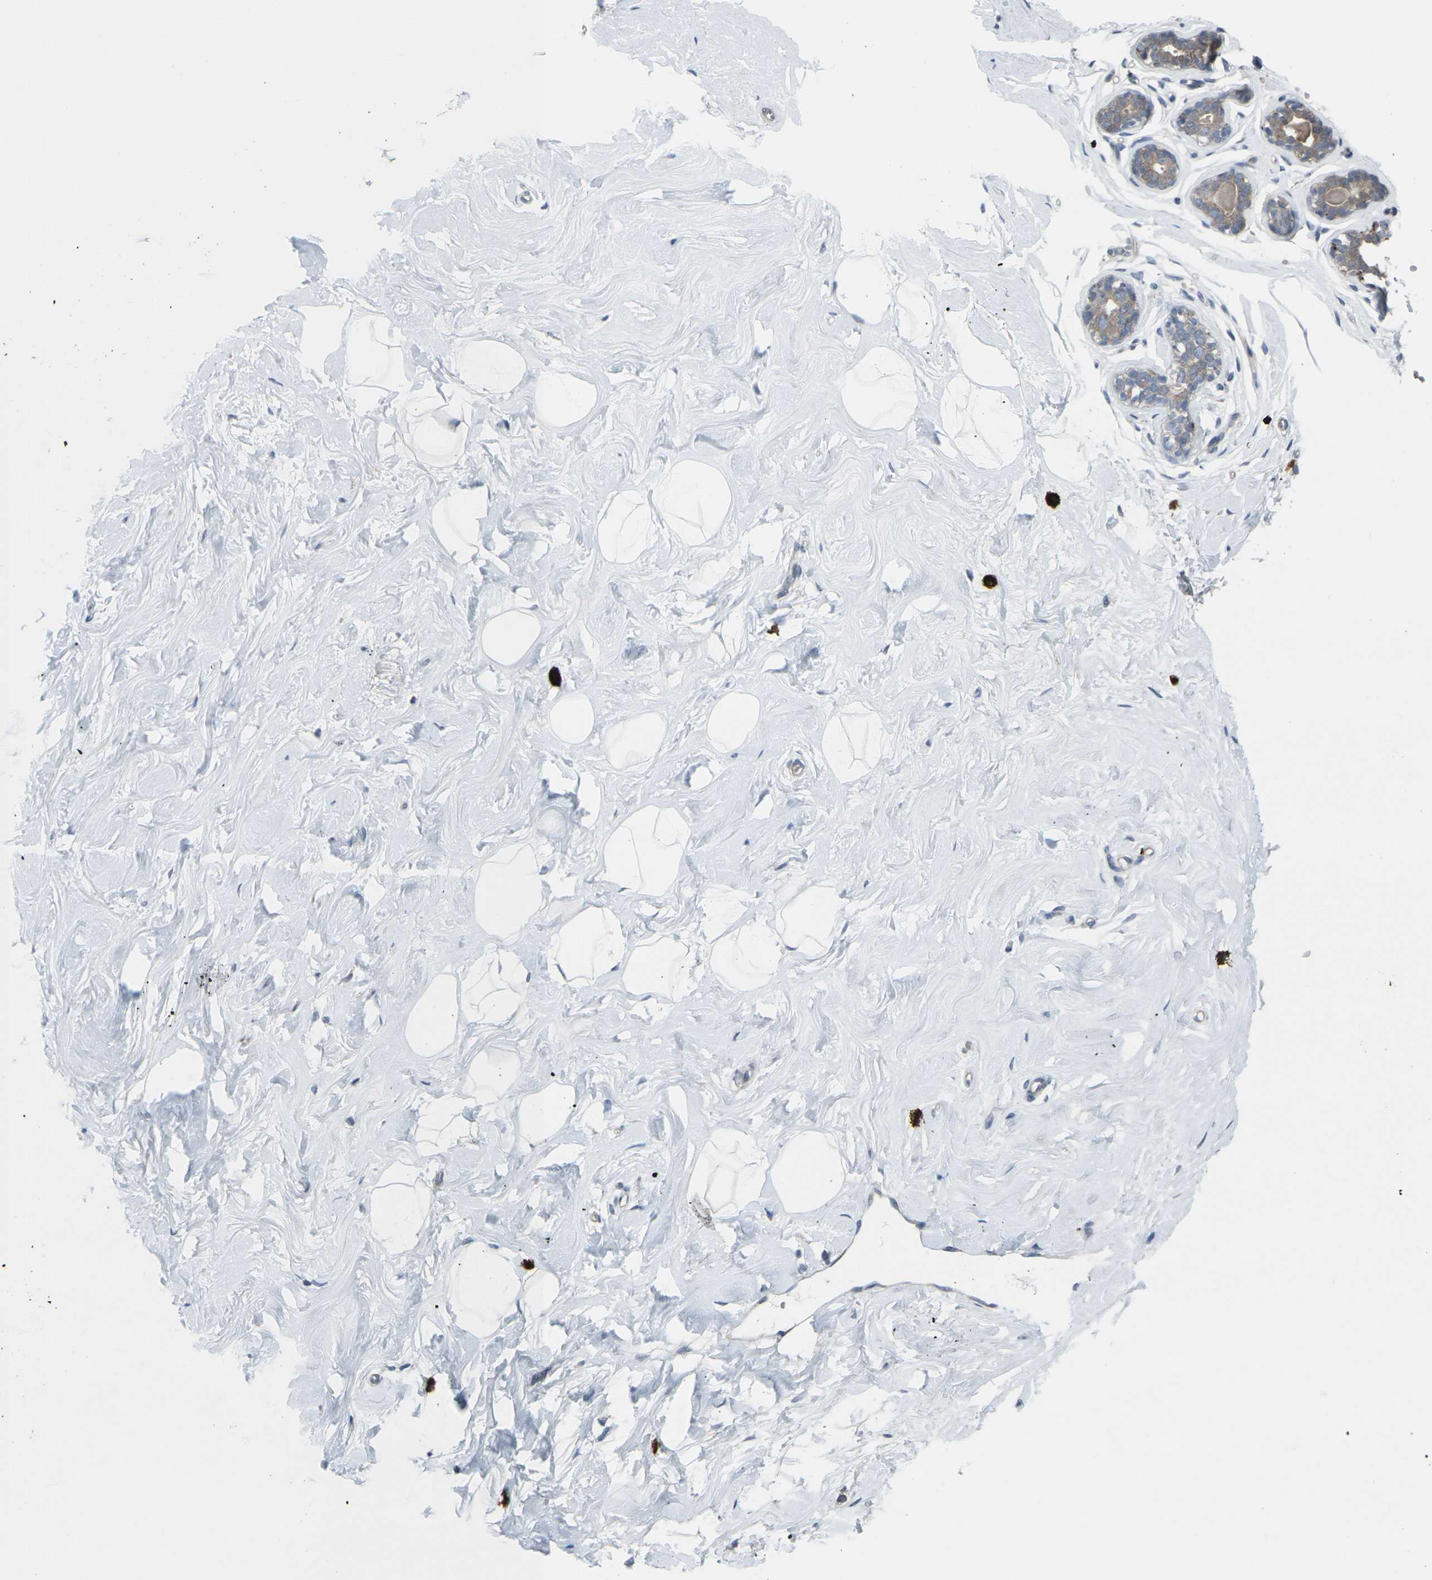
{"staining": {"intensity": "negative", "quantity": "none", "location": "none"}, "tissue": "breast", "cell_type": "Adipocytes", "image_type": "normal", "snomed": [{"axis": "morphology", "description": "Normal tissue, NOS"}, {"axis": "topography", "description": "Breast"}], "caption": "Adipocytes are negative for brown protein staining in benign breast. The staining is performed using DAB brown chromogen with nuclei counter-stained in using hematoxylin.", "gene": "CCR10", "patient": {"sex": "female", "age": 23}}